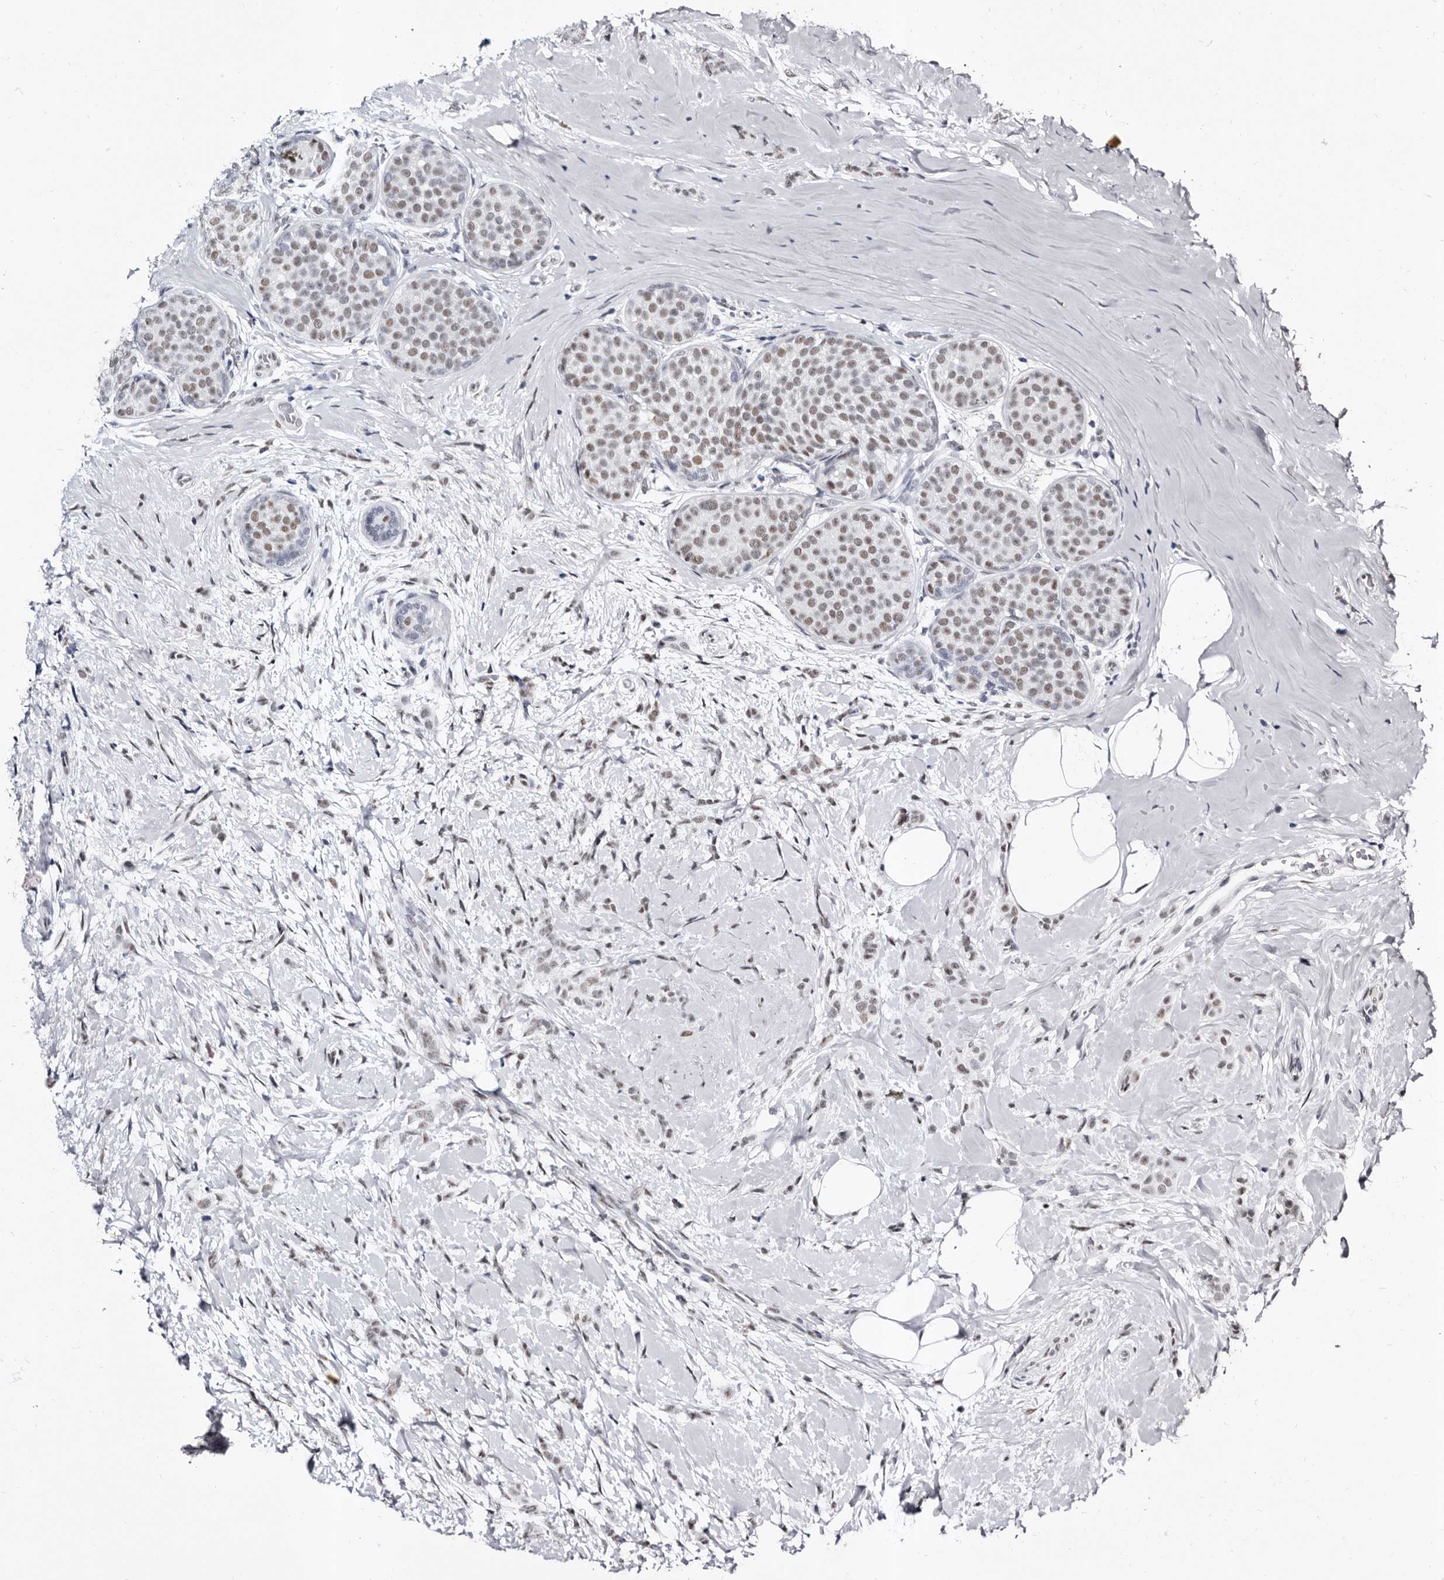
{"staining": {"intensity": "negative", "quantity": "none", "location": "none"}, "tissue": "breast cancer", "cell_type": "Tumor cells", "image_type": "cancer", "snomed": [{"axis": "morphology", "description": "Lobular carcinoma, in situ"}, {"axis": "morphology", "description": "Lobular carcinoma"}, {"axis": "topography", "description": "Breast"}], "caption": "The immunohistochemistry (IHC) photomicrograph has no significant expression in tumor cells of lobular carcinoma (breast) tissue. (DAB immunohistochemistry (IHC), high magnification).", "gene": "ZNF326", "patient": {"sex": "female", "age": 41}}